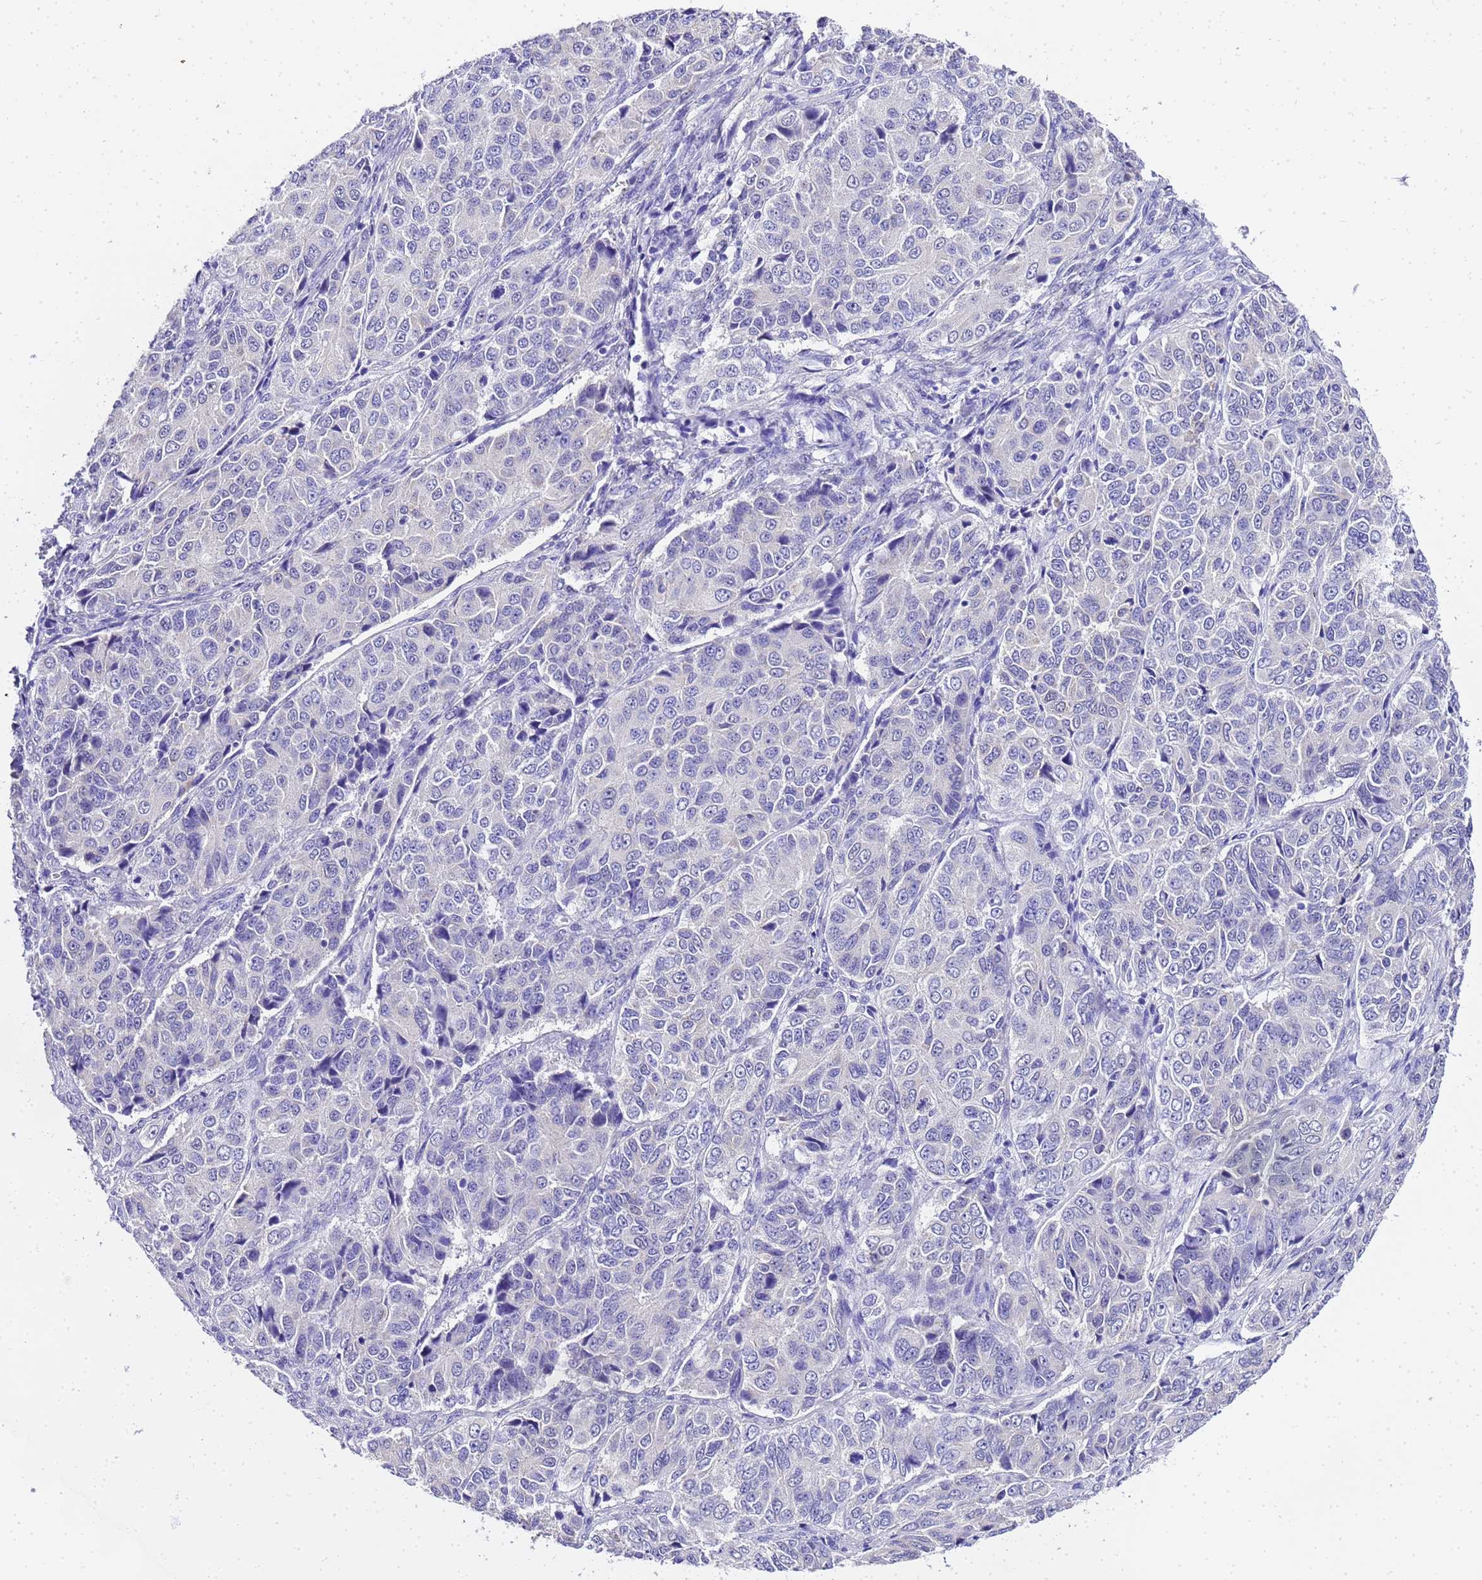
{"staining": {"intensity": "negative", "quantity": "none", "location": "none"}, "tissue": "ovarian cancer", "cell_type": "Tumor cells", "image_type": "cancer", "snomed": [{"axis": "morphology", "description": "Carcinoma, endometroid"}, {"axis": "topography", "description": "Ovary"}], "caption": "Immunohistochemistry of human ovarian cancer (endometroid carcinoma) demonstrates no positivity in tumor cells.", "gene": "HSPB6", "patient": {"sex": "female", "age": 51}}